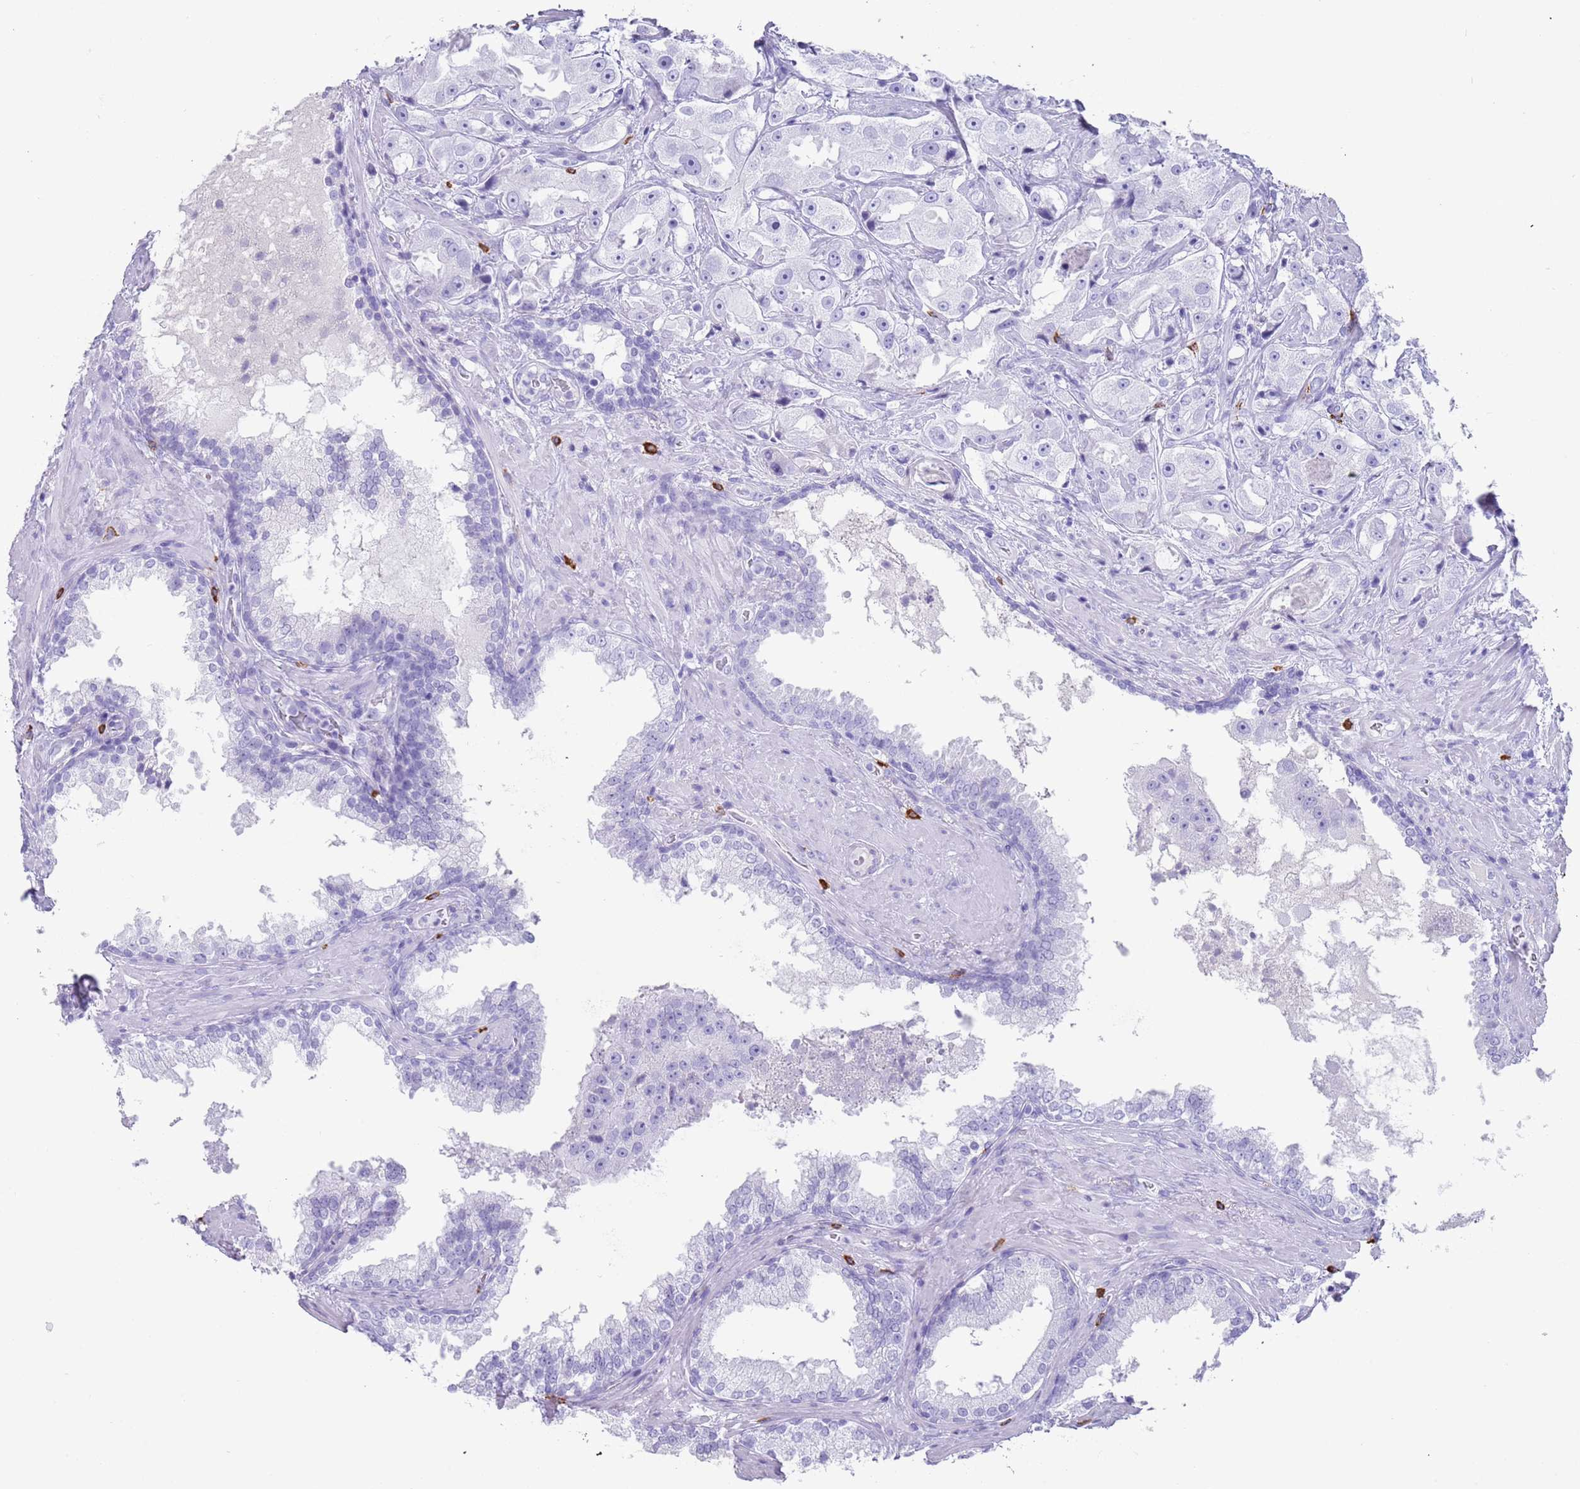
{"staining": {"intensity": "negative", "quantity": "none", "location": "none"}, "tissue": "prostate cancer", "cell_type": "Tumor cells", "image_type": "cancer", "snomed": [{"axis": "morphology", "description": "Adenocarcinoma, High grade"}, {"axis": "topography", "description": "Prostate"}], "caption": "The micrograph shows no significant expression in tumor cells of prostate cancer (high-grade adenocarcinoma).", "gene": "MYADML2", "patient": {"sex": "male", "age": 73}}